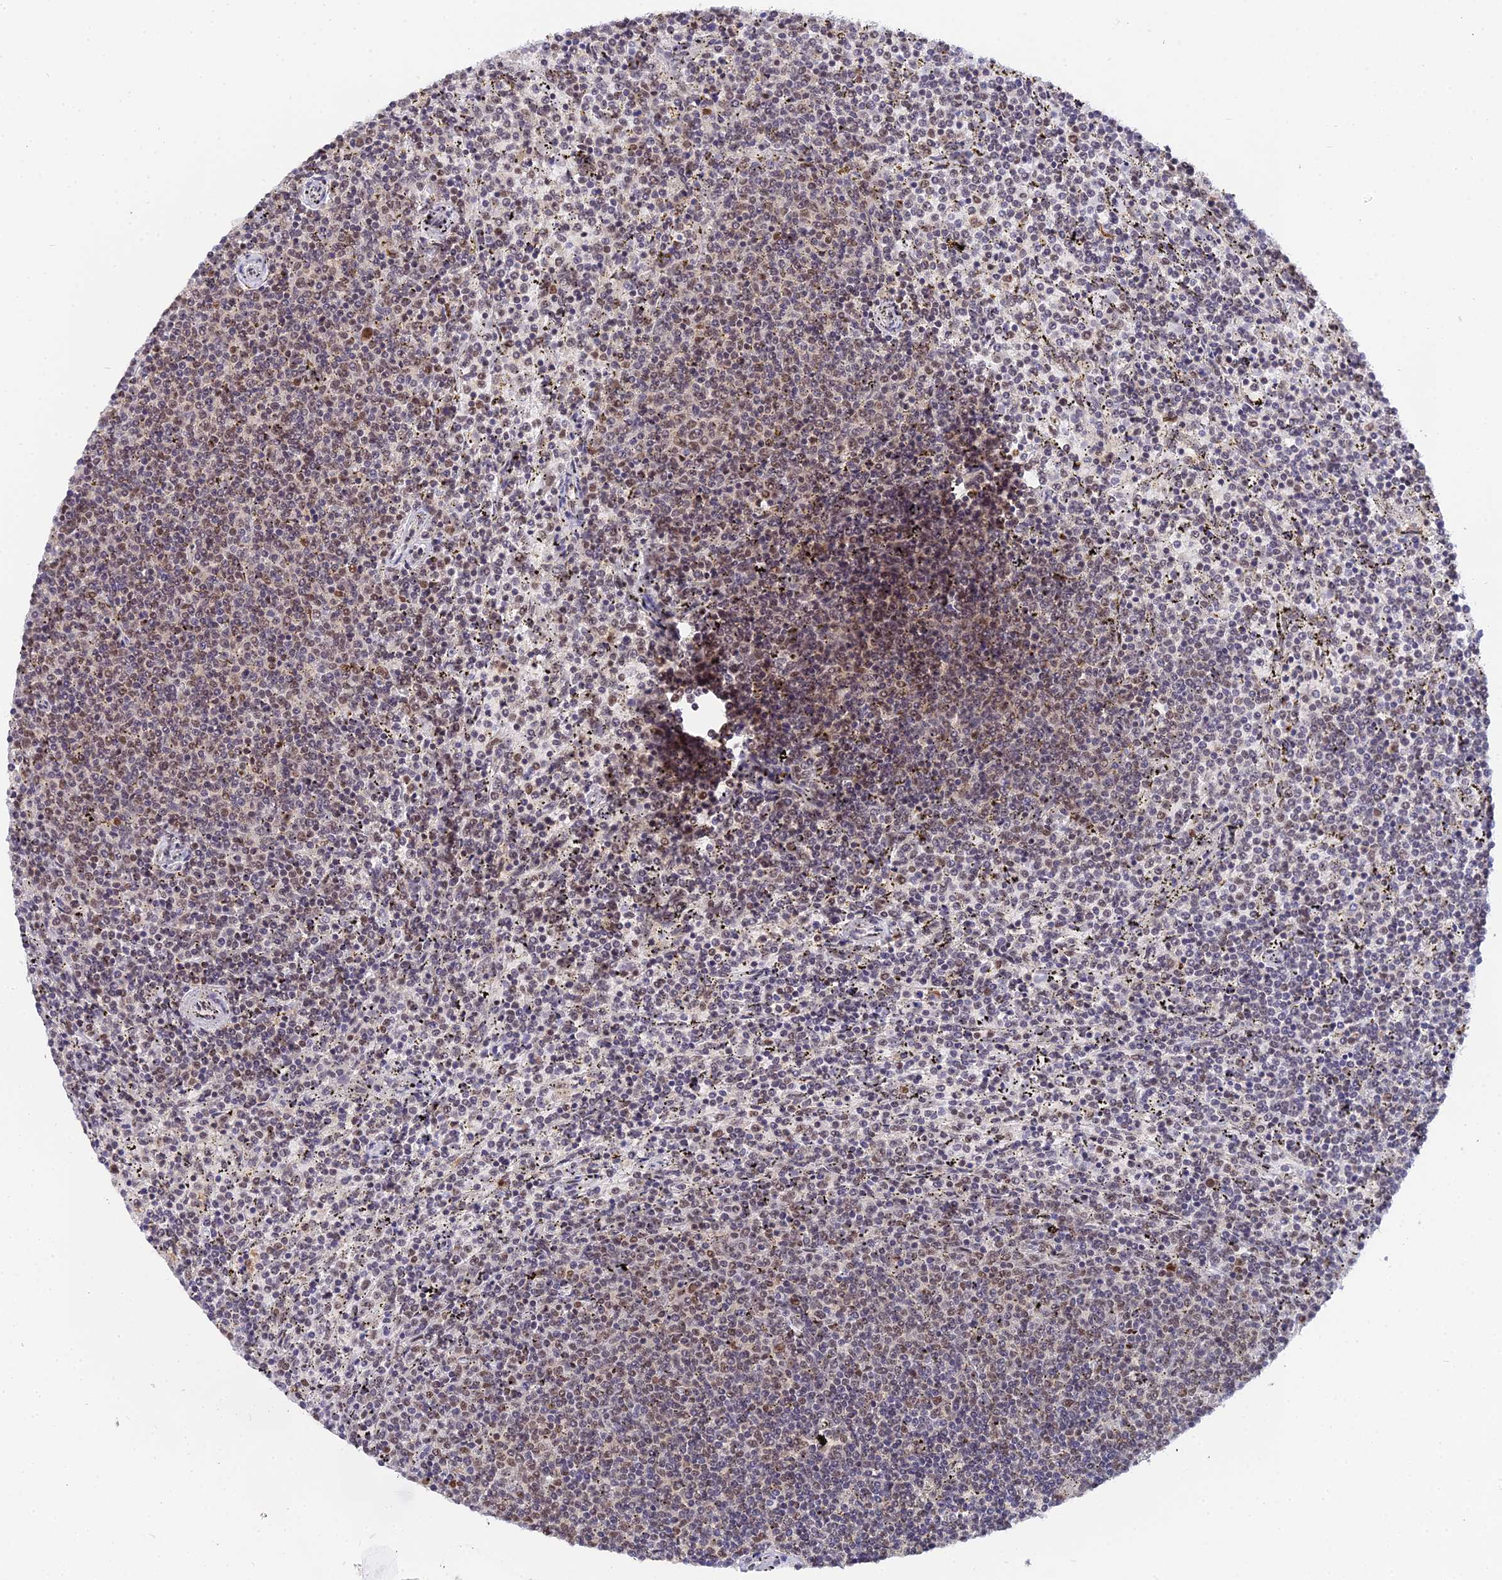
{"staining": {"intensity": "weak", "quantity": "25%-75%", "location": "nuclear"}, "tissue": "lymphoma", "cell_type": "Tumor cells", "image_type": "cancer", "snomed": [{"axis": "morphology", "description": "Malignant lymphoma, non-Hodgkin's type, Low grade"}, {"axis": "topography", "description": "Spleen"}], "caption": "The micrograph reveals a brown stain indicating the presence of a protein in the nuclear of tumor cells in malignant lymphoma, non-Hodgkin's type (low-grade).", "gene": "EXOSC3", "patient": {"sex": "female", "age": 50}}